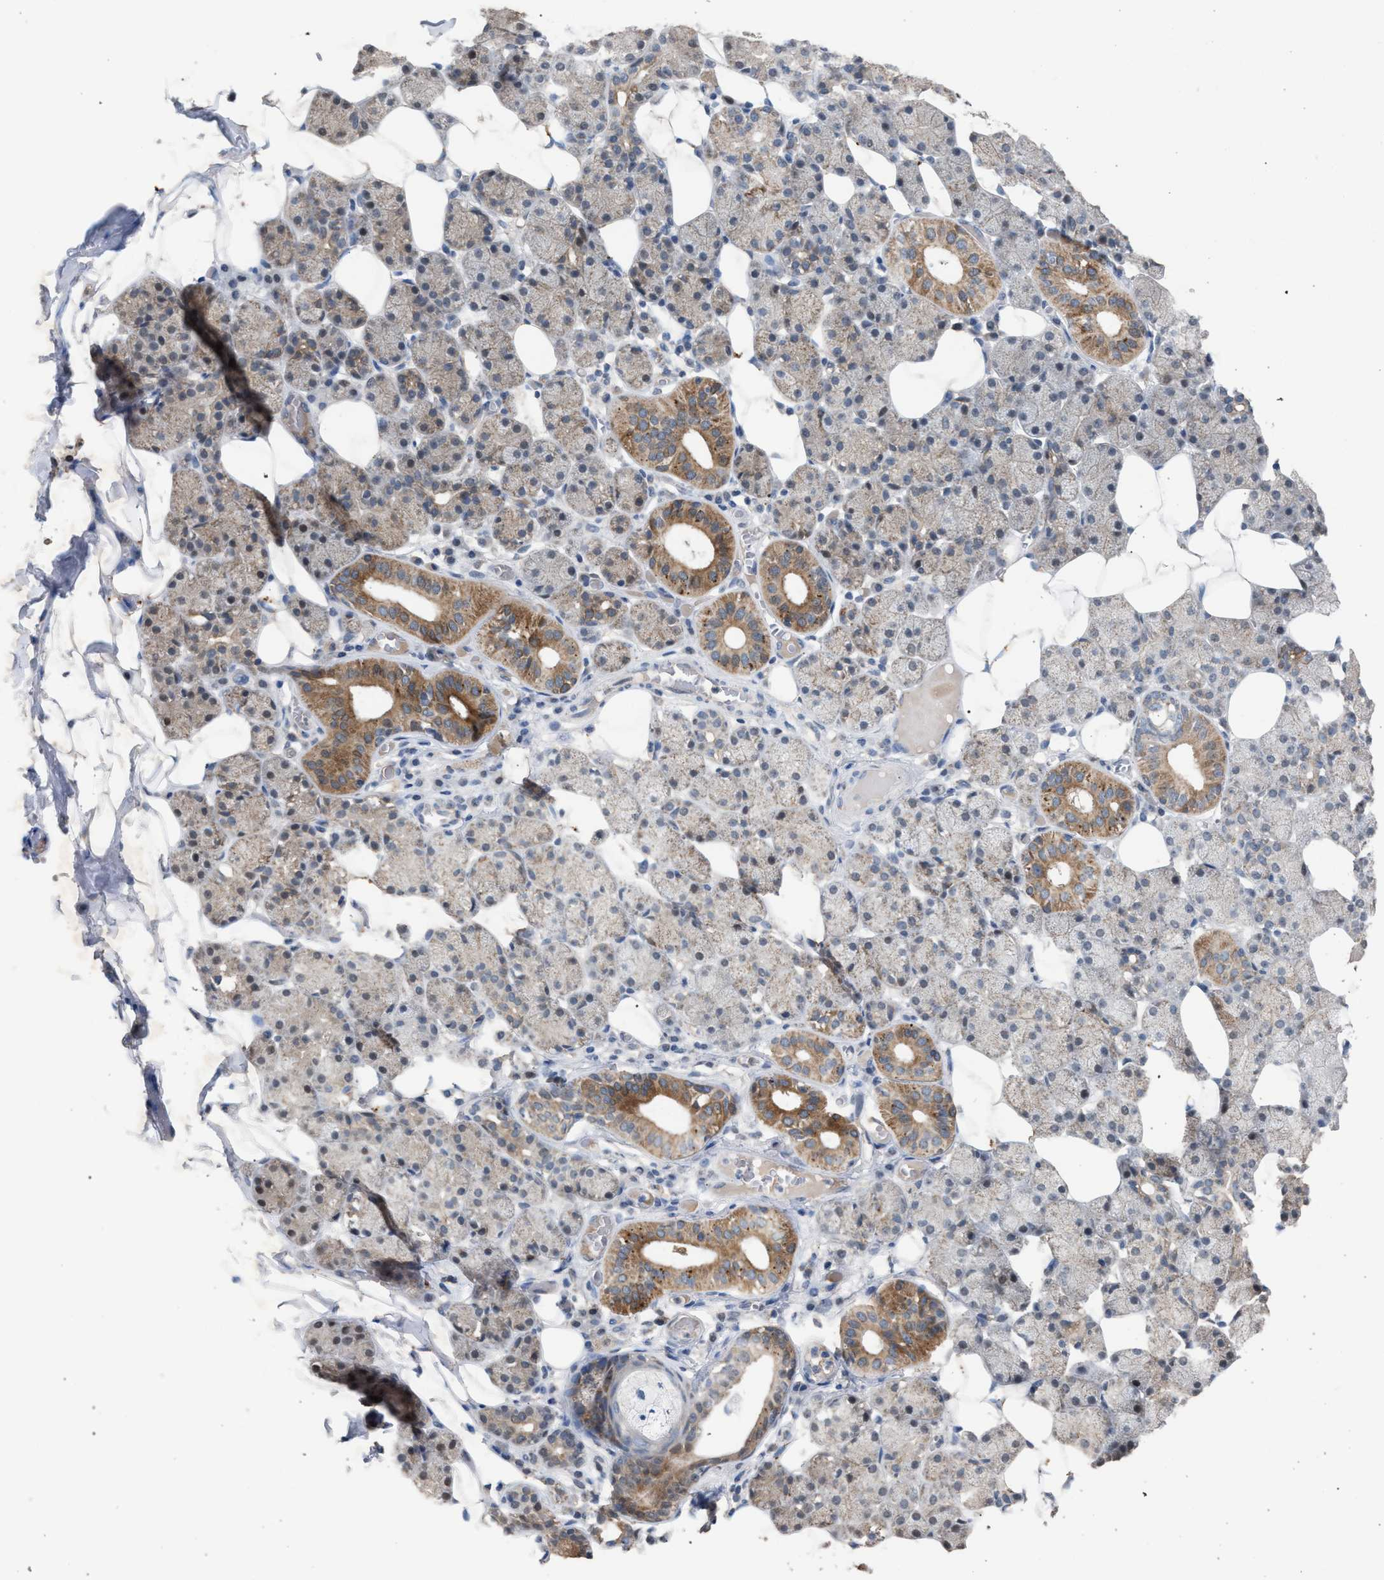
{"staining": {"intensity": "moderate", "quantity": "<25%", "location": "cytoplasmic/membranous"}, "tissue": "salivary gland", "cell_type": "Glandular cells", "image_type": "normal", "snomed": [{"axis": "morphology", "description": "Normal tissue, NOS"}, {"axis": "topography", "description": "Salivary gland"}], "caption": "There is low levels of moderate cytoplasmic/membranous expression in glandular cells of normal salivary gland, as demonstrated by immunohistochemical staining (brown color).", "gene": "TECPR1", "patient": {"sex": "female", "age": 33}}